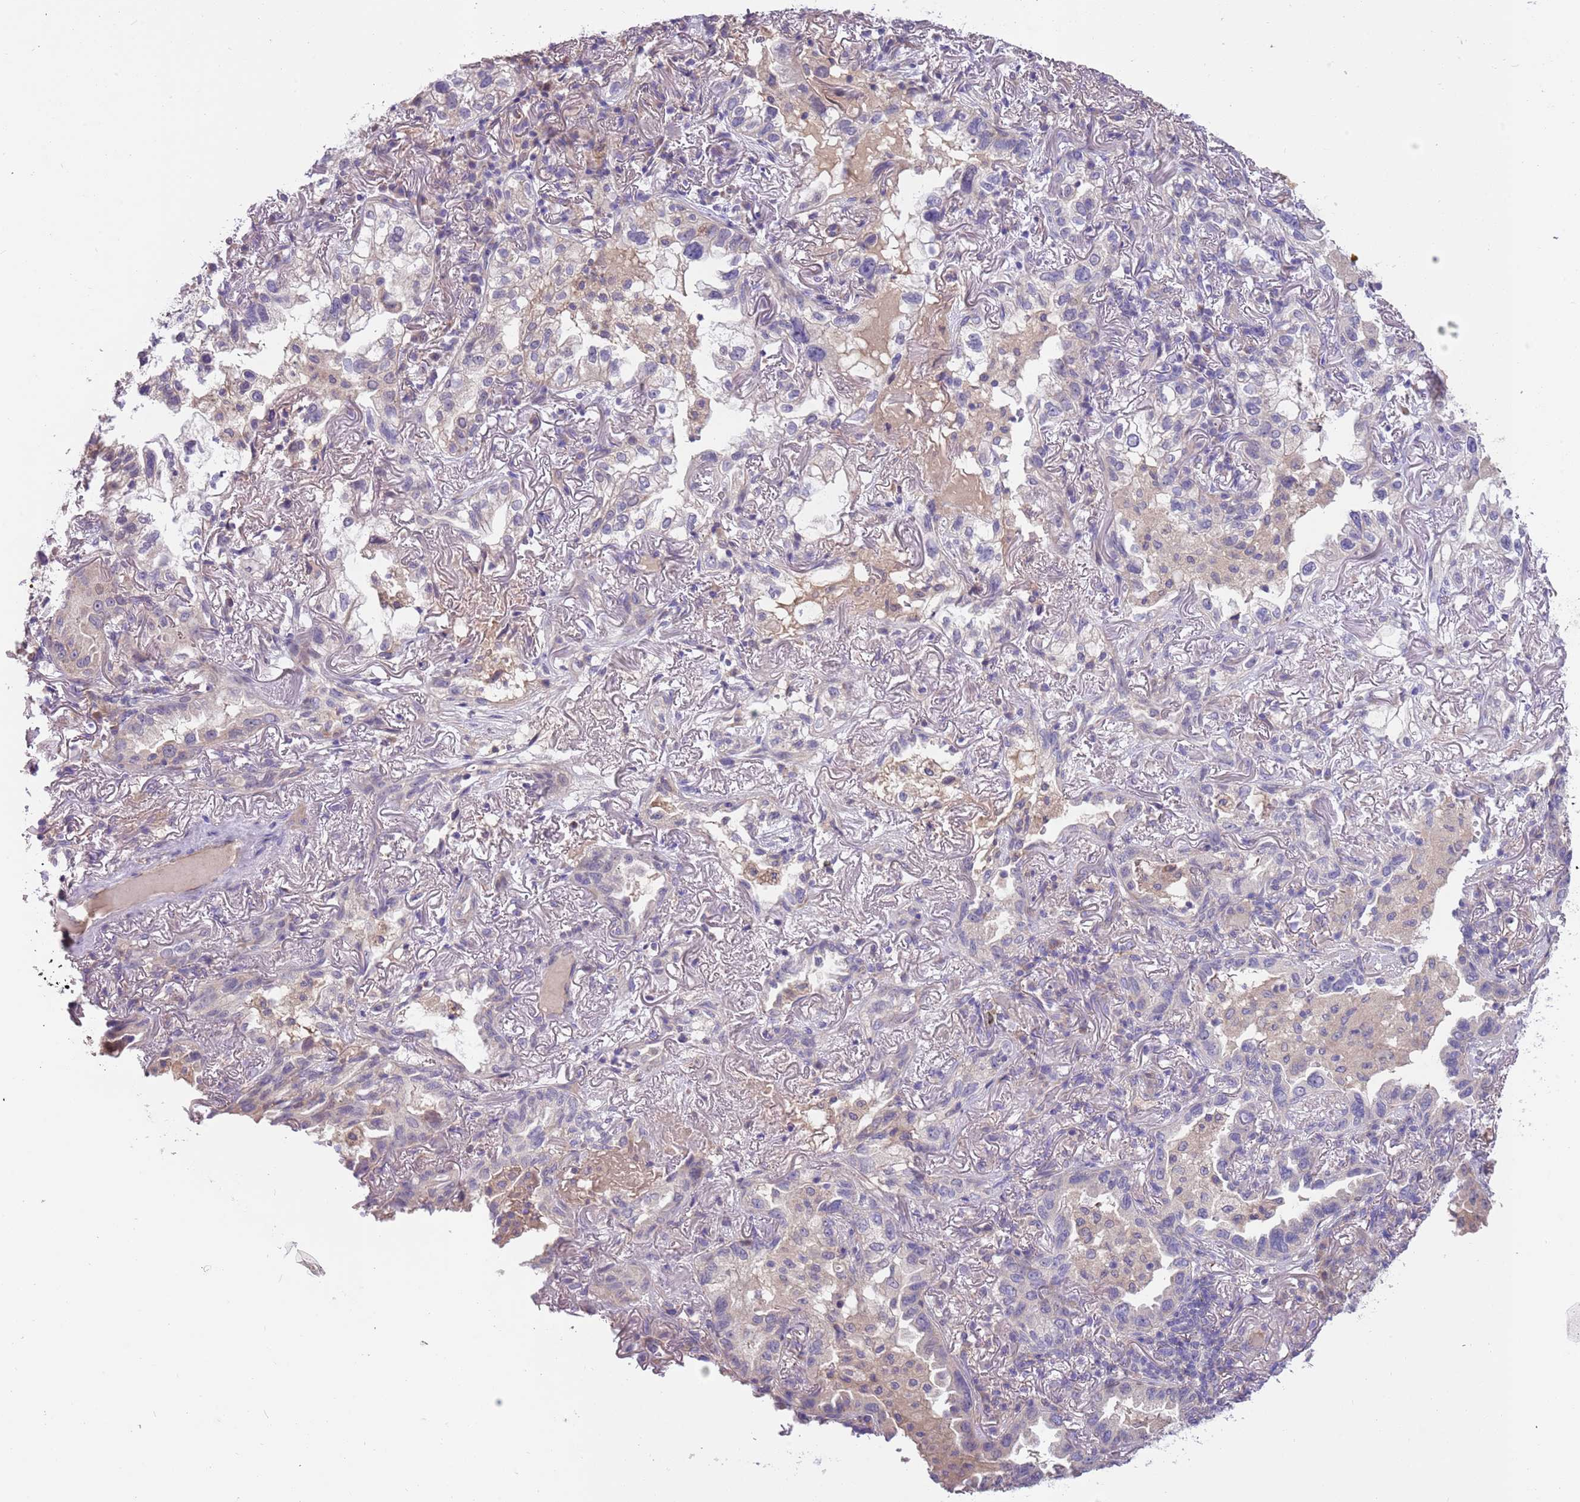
{"staining": {"intensity": "negative", "quantity": "none", "location": "none"}, "tissue": "lung cancer", "cell_type": "Tumor cells", "image_type": "cancer", "snomed": [{"axis": "morphology", "description": "Adenocarcinoma, NOS"}, {"axis": "topography", "description": "Lung"}], "caption": "Lung adenocarcinoma stained for a protein using immunohistochemistry (IHC) demonstrates no expression tumor cells.", "gene": "CABYR", "patient": {"sex": "female", "age": 69}}